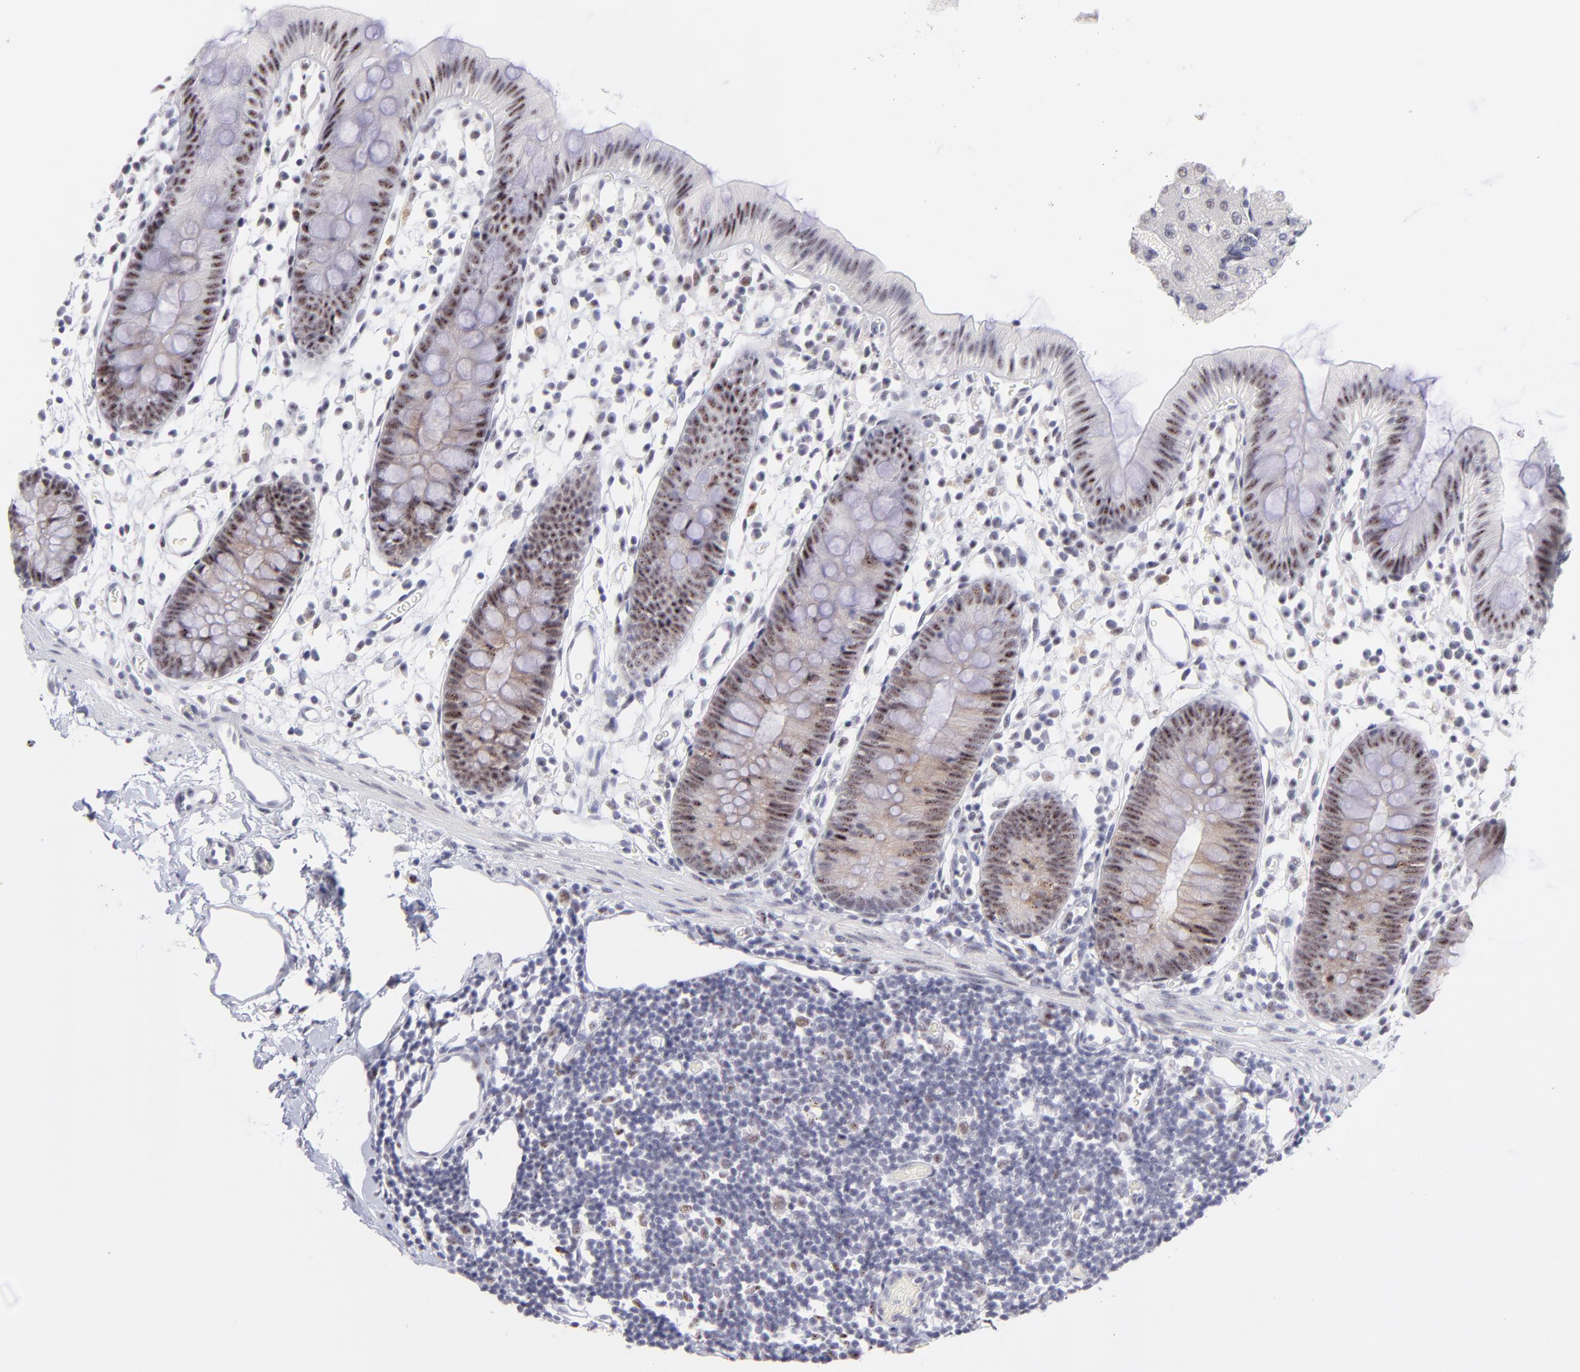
{"staining": {"intensity": "weak", "quantity": ">75%", "location": "nuclear"}, "tissue": "colon", "cell_type": "Endothelial cells", "image_type": "normal", "snomed": [{"axis": "morphology", "description": "Normal tissue, NOS"}, {"axis": "topography", "description": "Colon"}], "caption": "The immunohistochemical stain highlights weak nuclear expression in endothelial cells of normal colon.", "gene": "CDC25C", "patient": {"sex": "male", "age": 14}}